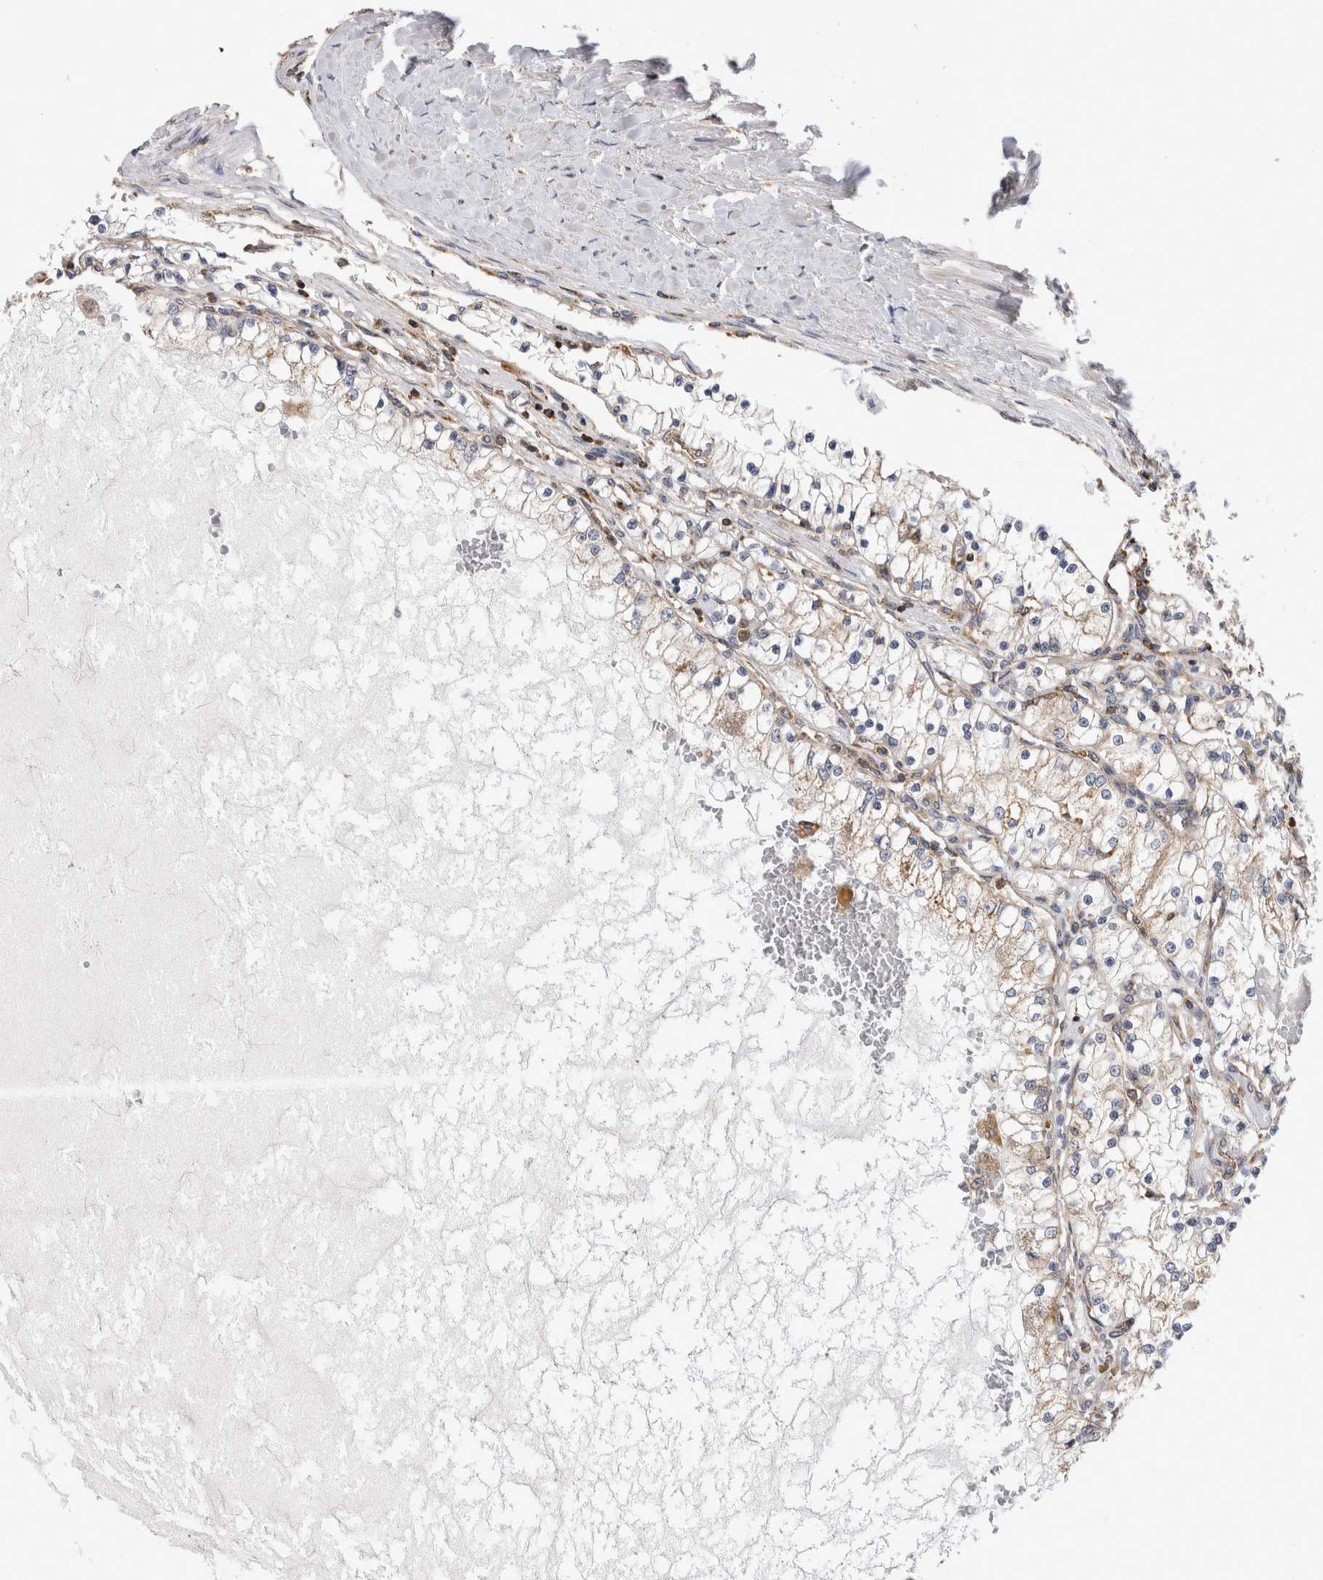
{"staining": {"intensity": "negative", "quantity": "none", "location": "none"}, "tissue": "renal cancer", "cell_type": "Tumor cells", "image_type": "cancer", "snomed": [{"axis": "morphology", "description": "Adenocarcinoma, NOS"}, {"axis": "topography", "description": "Kidney"}], "caption": "High magnification brightfield microscopy of renal cancer stained with DAB (3,3'-diaminobenzidine) (brown) and counterstained with hematoxylin (blue): tumor cells show no significant expression. (DAB immunohistochemistry (IHC) visualized using brightfield microscopy, high magnification).", "gene": "GRIK2", "patient": {"sex": "male", "age": 68}}